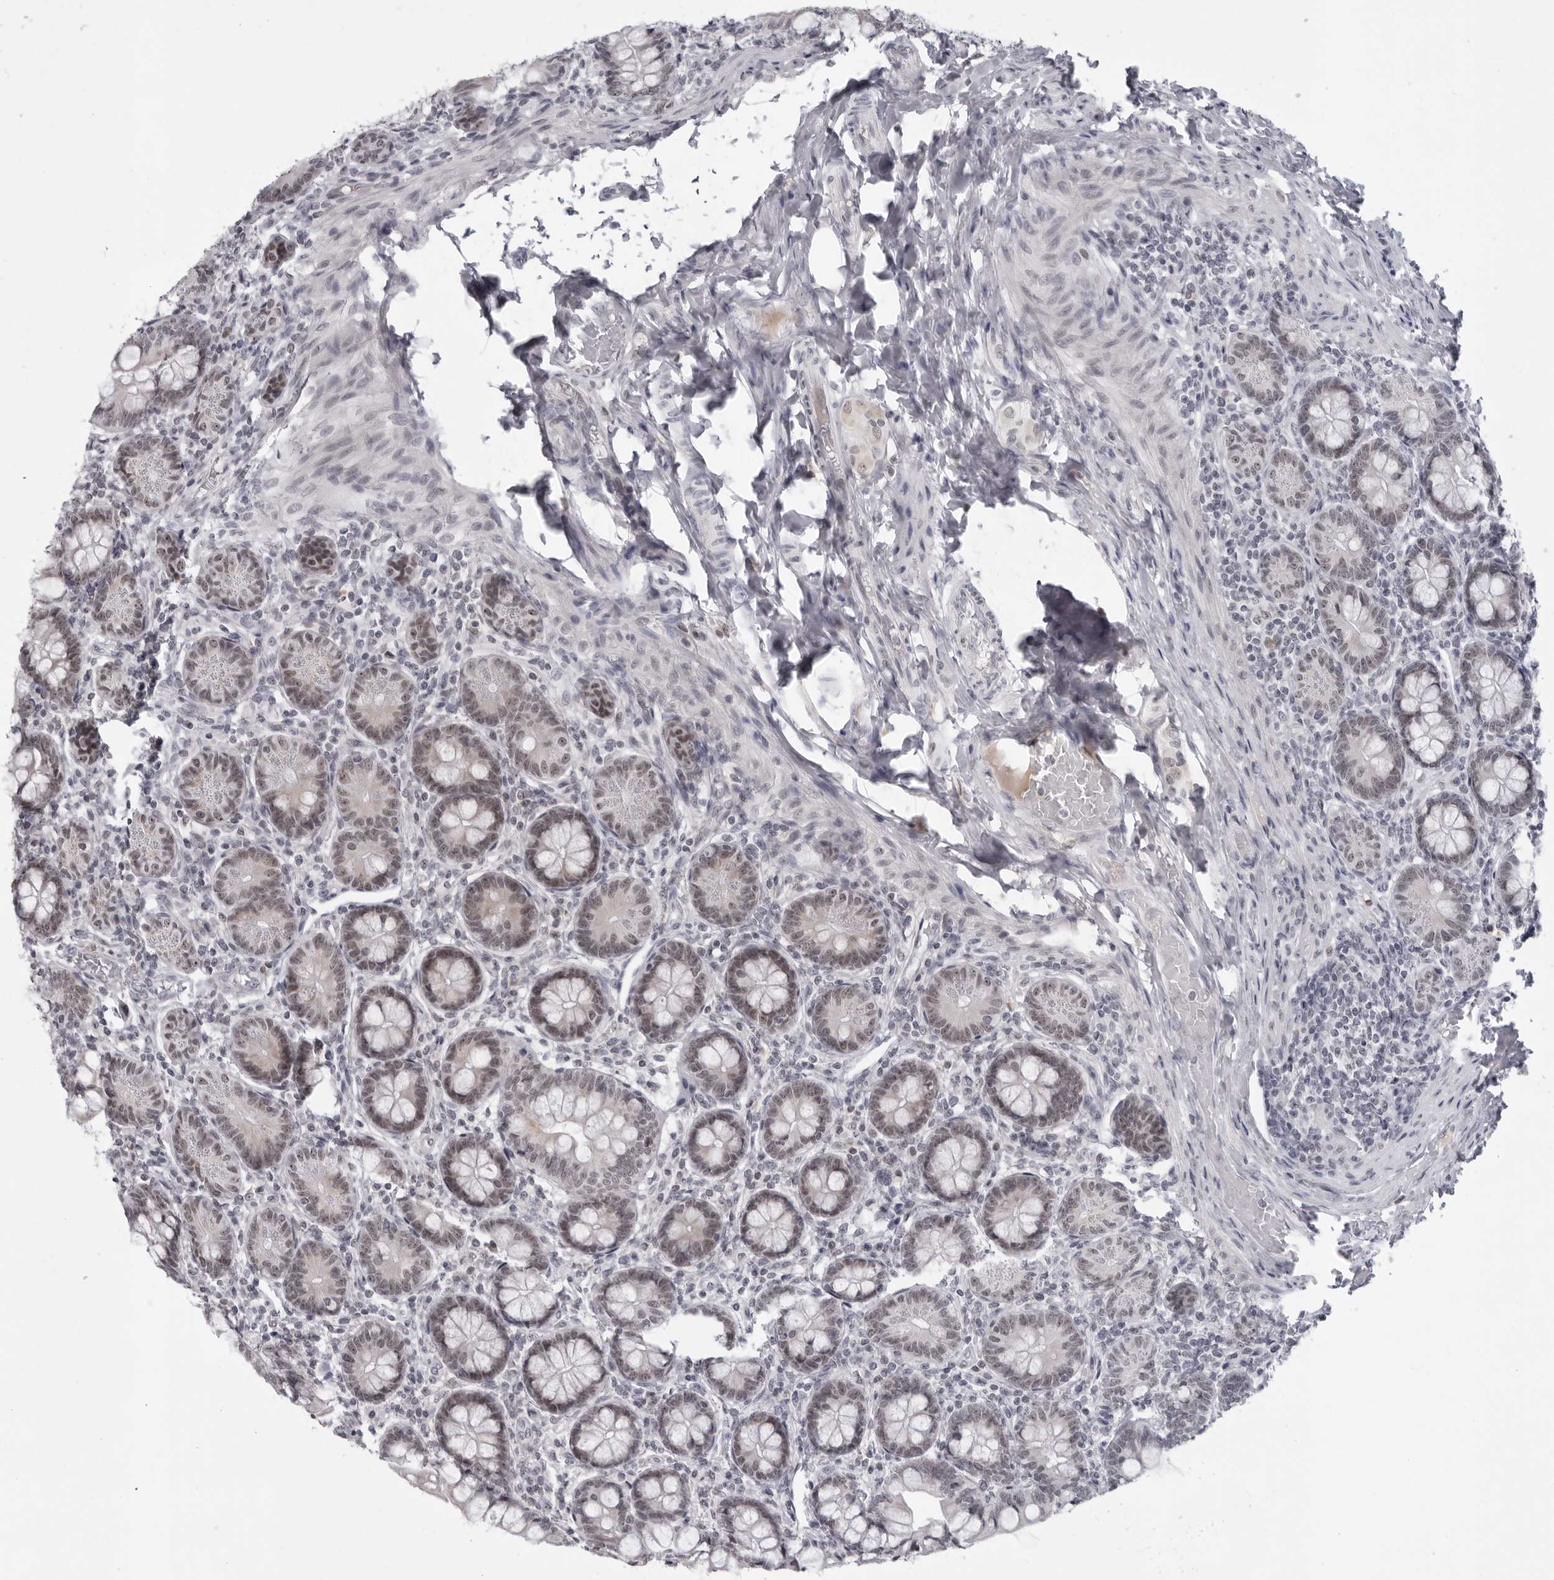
{"staining": {"intensity": "moderate", "quantity": ">75%", "location": "cytoplasmic/membranous,nuclear"}, "tissue": "small intestine", "cell_type": "Glandular cells", "image_type": "normal", "snomed": [{"axis": "morphology", "description": "Normal tissue, NOS"}, {"axis": "topography", "description": "Small intestine"}], "caption": "High-power microscopy captured an immunohistochemistry micrograph of unremarkable small intestine, revealing moderate cytoplasmic/membranous,nuclear positivity in approximately >75% of glandular cells. The staining is performed using DAB (3,3'-diaminobenzidine) brown chromogen to label protein expression. The nuclei are counter-stained blue using hematoxylin.", "gene": "EXOSC10", "patient": {"sex": "male", "age": 7}}